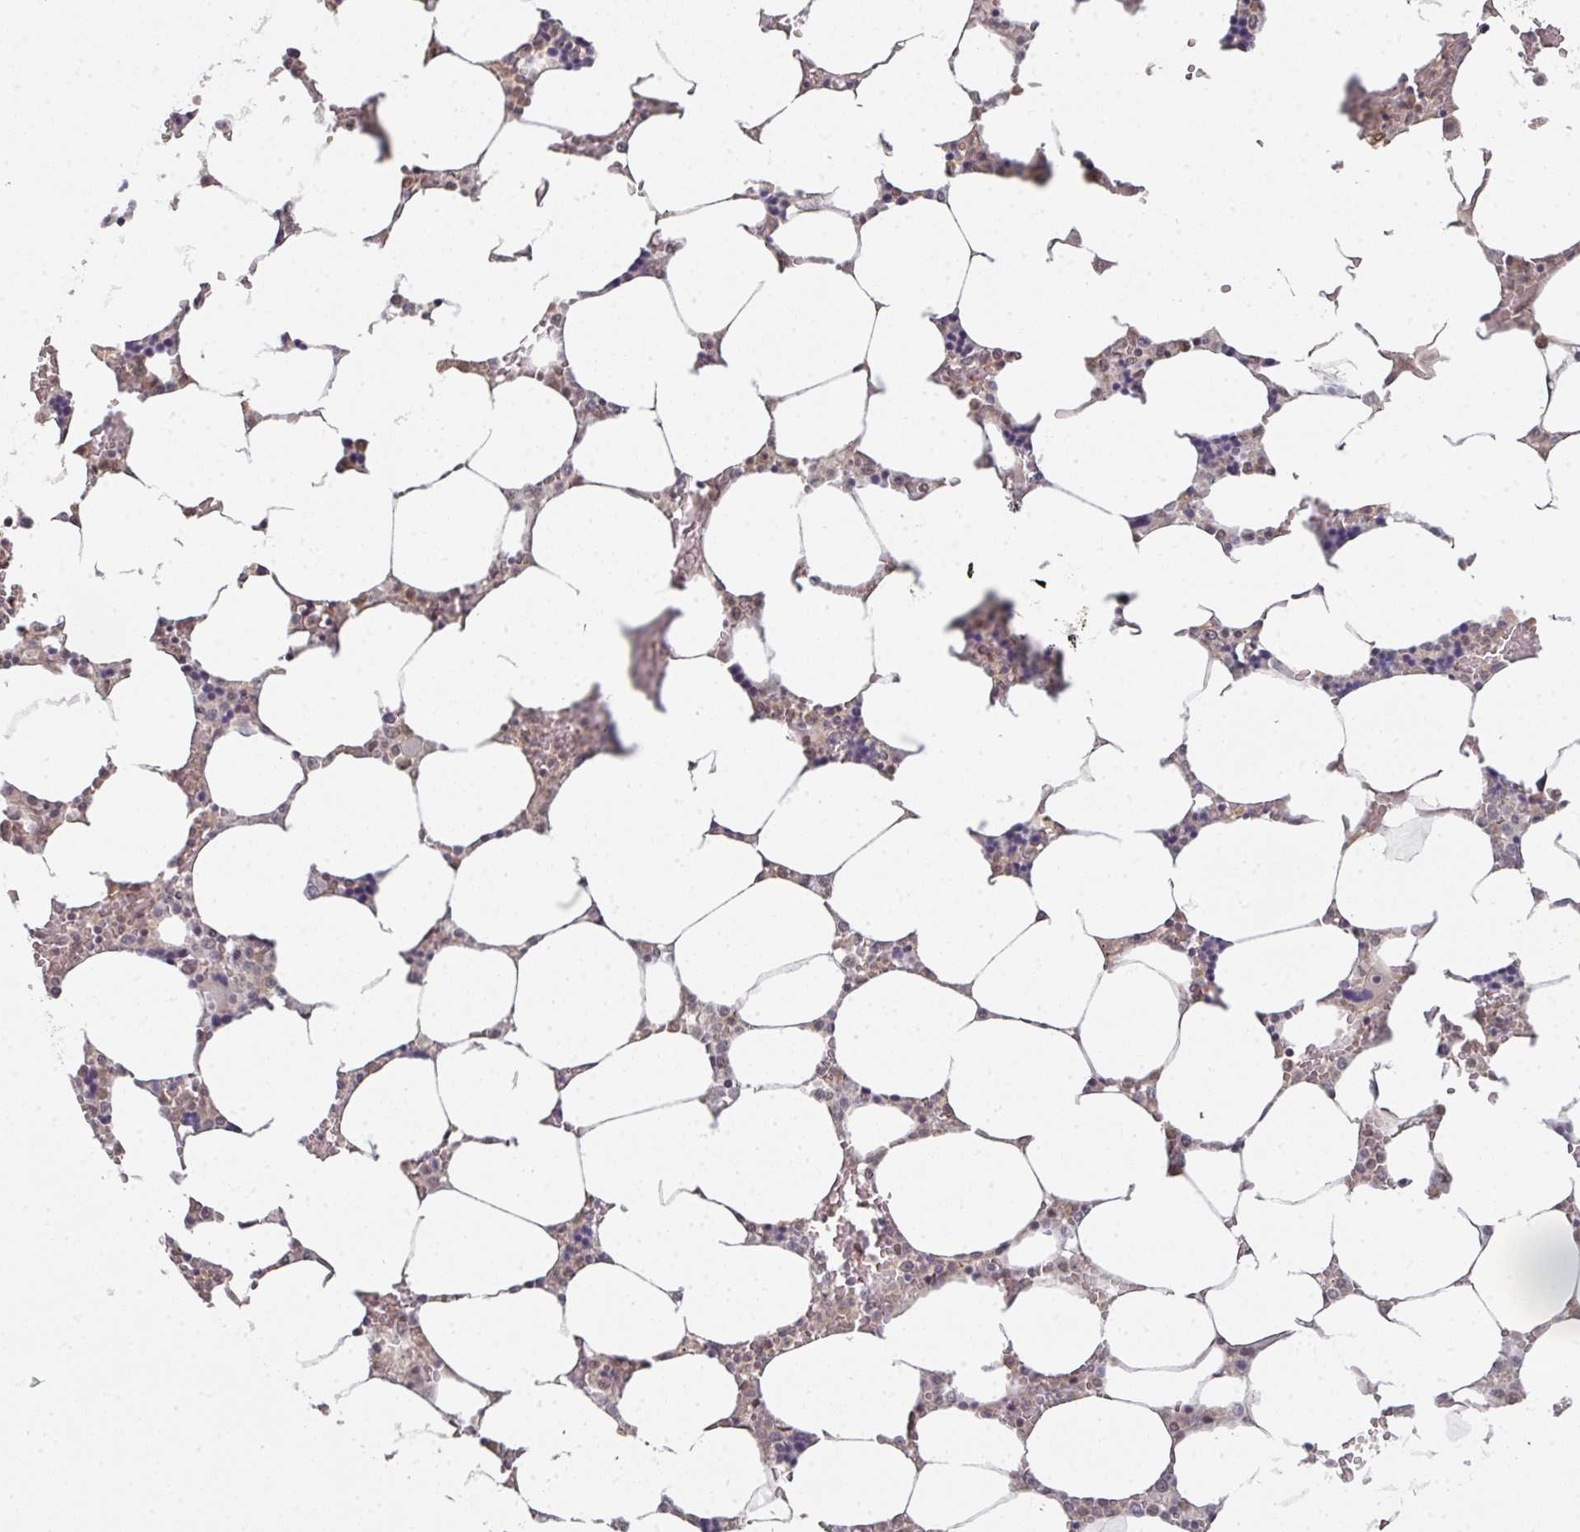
{"staining": {"intensity": "weak", "quantity": "<25%", "location": "nuclear"}, "tissue": "bone marrow", "cell_type": "Hematopoietic cells", "image_type": "normal", "snomed": [{"axis": "morphology", "description": "Normal tissue, NOS"}, {"axis": "topography", "description": "Bone marrow"}], "caption": "Bone marrow was stained to show a protein in brown. There is no significant expression in hematopoietic cells. (DAB immunohistochemistry (IHC) visualized using brightfield microscopy, high magnification).", "gene": "GTF2H3", "patient": {"sex": "male", "age": 64}}